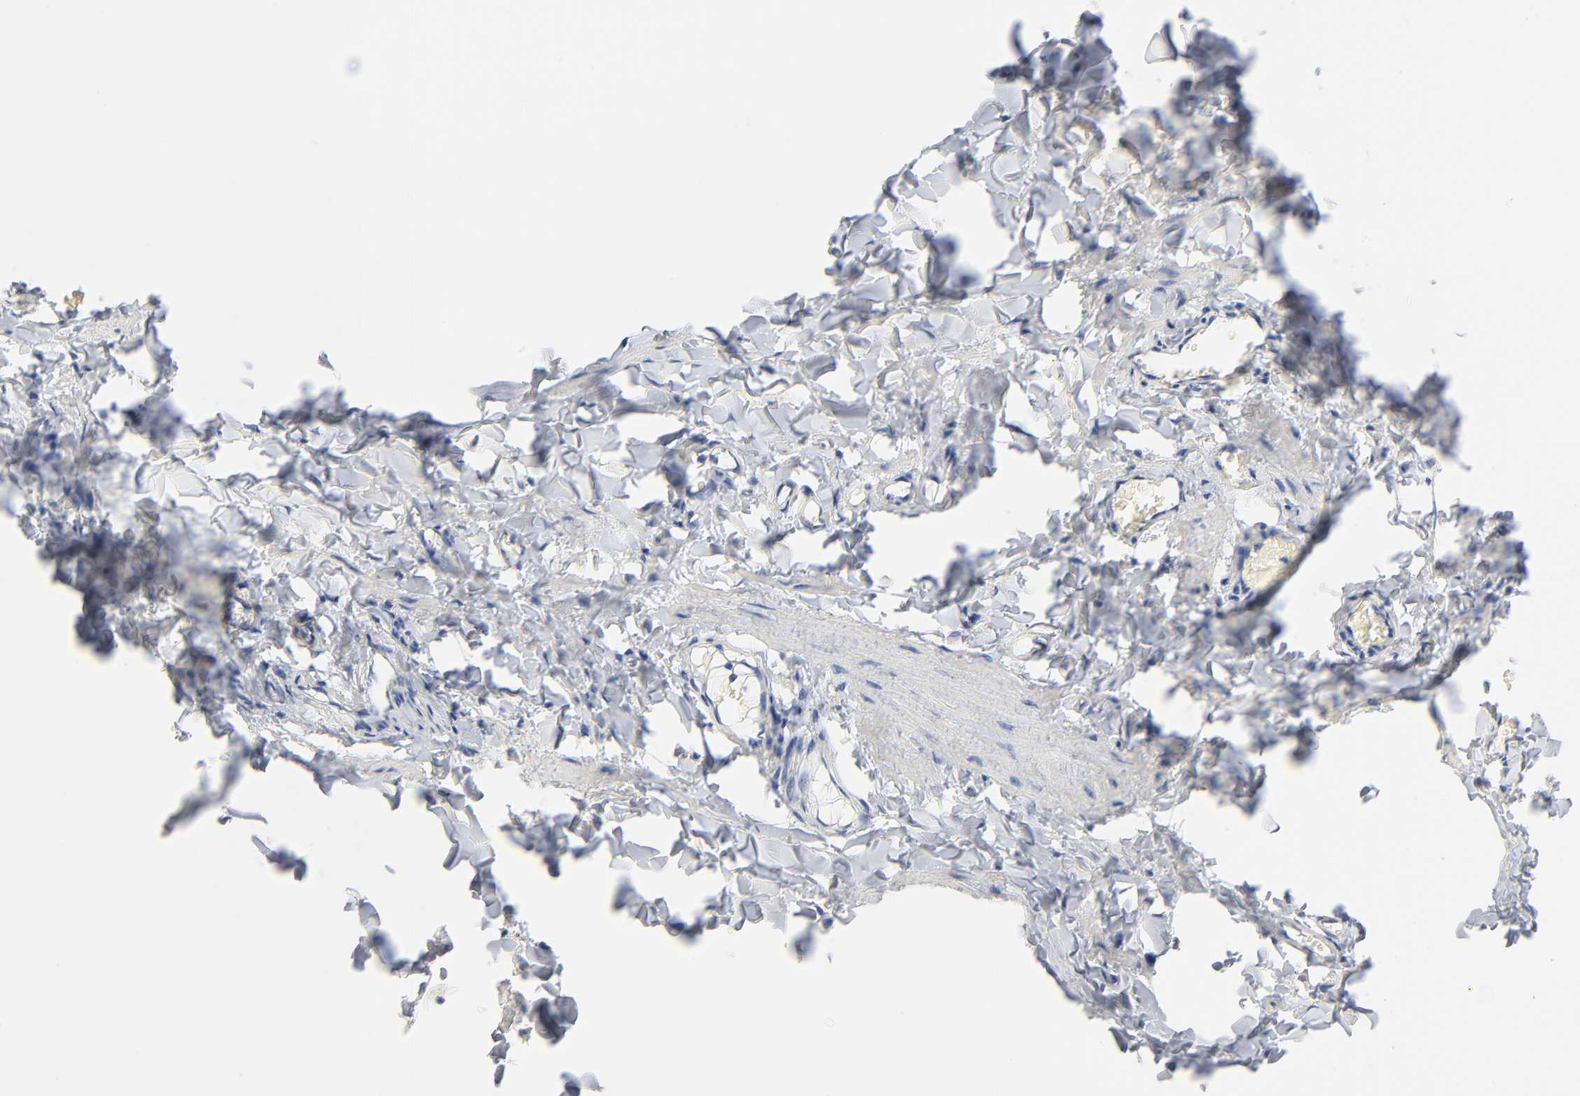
{"staining": {"intensity": "negative", "quantity": "none", "location": "none"}, "tissue": "adipose tissue", "cell_type": "Adipocytes", "image_type": "normal", "snomed": [{"axis": "morphology", "description": "Normal tissue, NOS"}, {"axis": "topography", "description": "Vascular tissue"}], "caption": "Immunohistochemical staining of benign human adipose tissue reveals no significant positivity in adipocytes. (Brightfield microscopy of DAB (3,3'-diaminobenzidine) IHC at high magnification).", "gene": "ABCD4", "patient": {"sex": "male", "age": 41}}